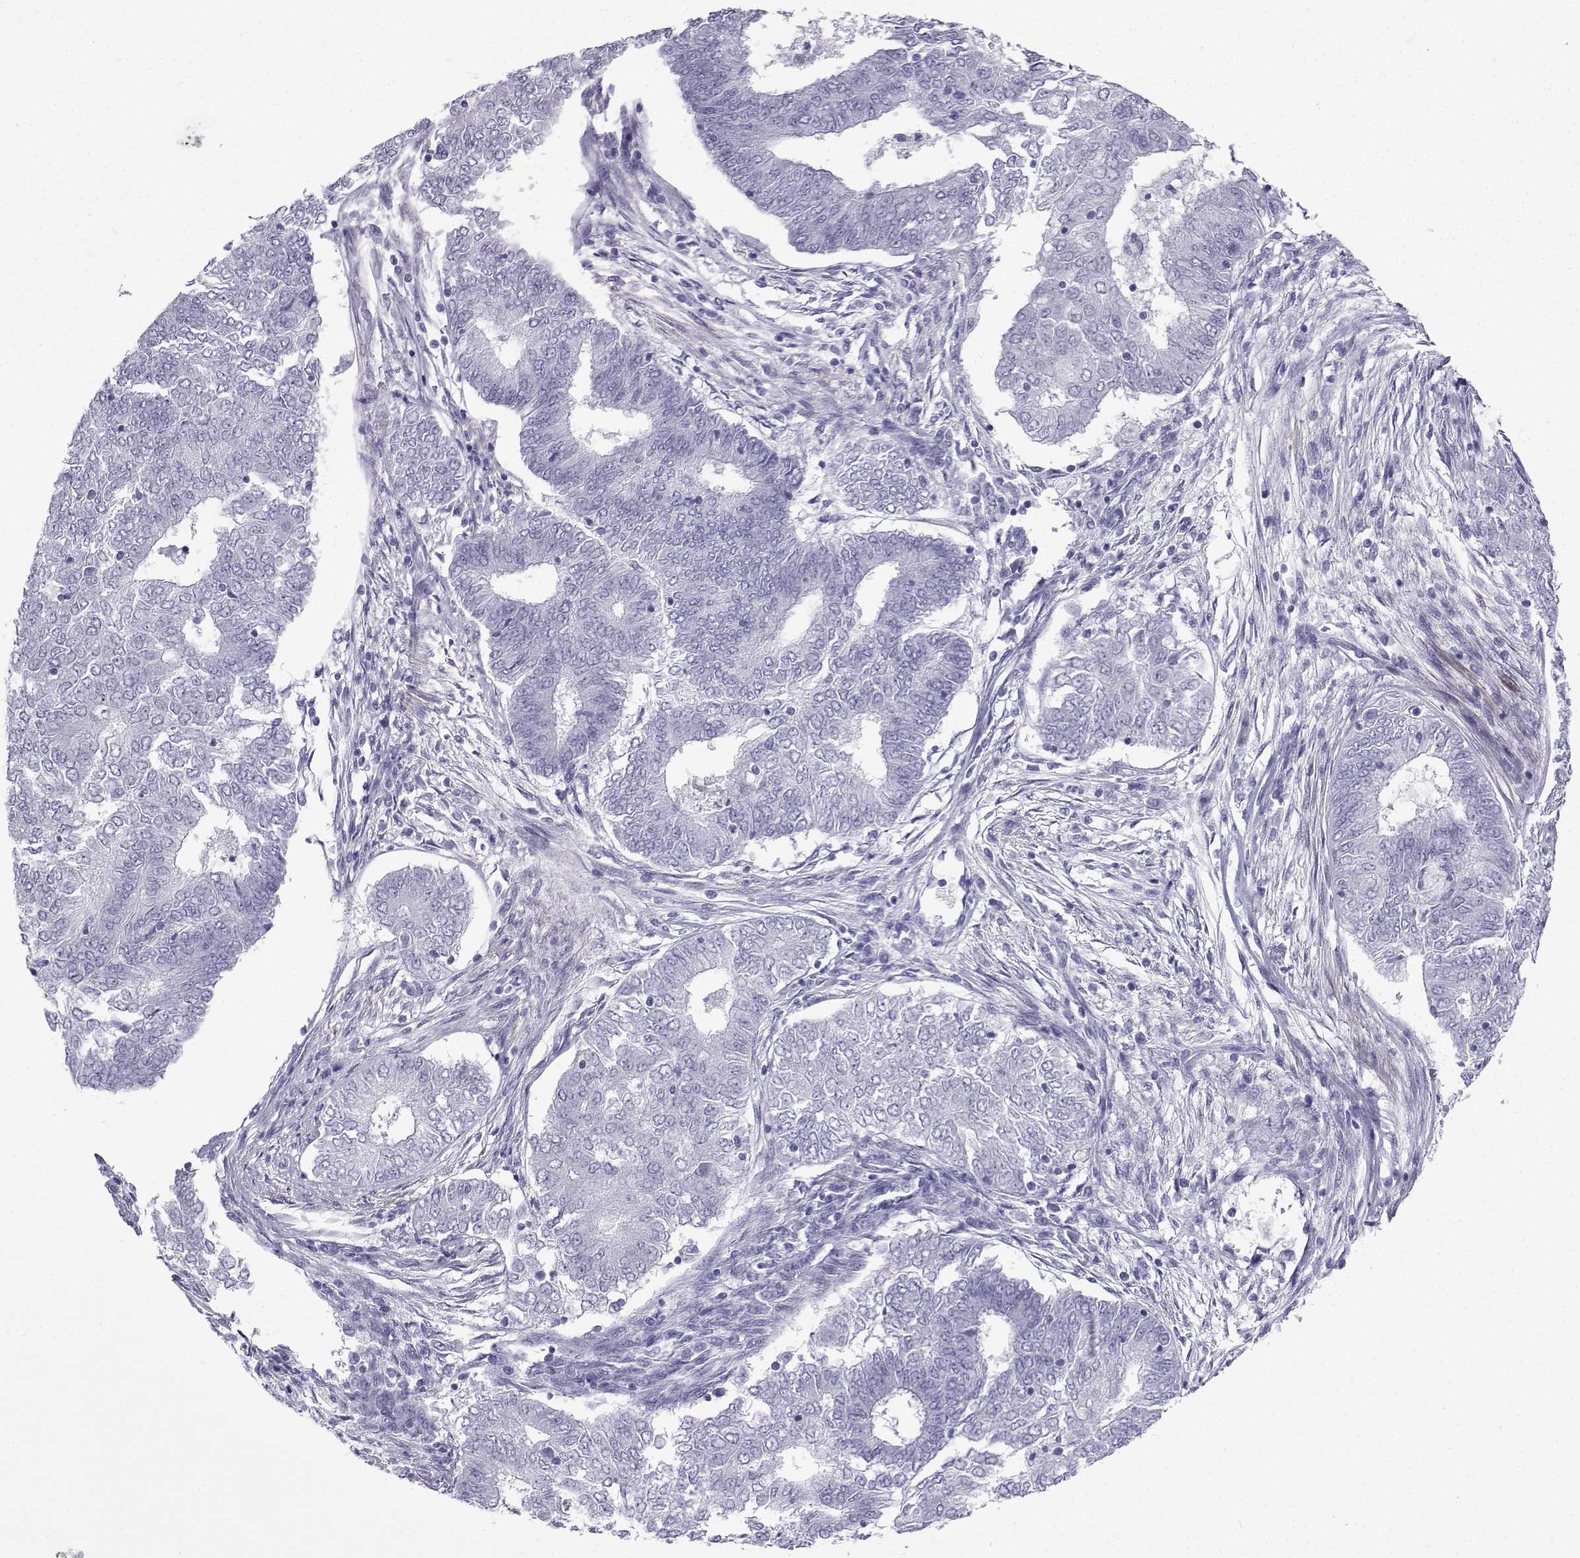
{"staining": {"intensity": "negative", "quantity": "none", "location": "none"}, "tissue": "endometrial cancer", "cell_type": "Tumor cells", "image_type": "cancer", "snomed": [{"axis": "morphology", "description": "Adenocarcinoma, NOS"}, {"axis": "topography", "description": "Endometrium"}], "caption": "High power microscopy photomicrograph of an IHC micrograph of endometrial cancer, revealing no significant staining in tumor cells.", "gene": "KCNF1", "patient": {"sex": "female", "age": 62}}